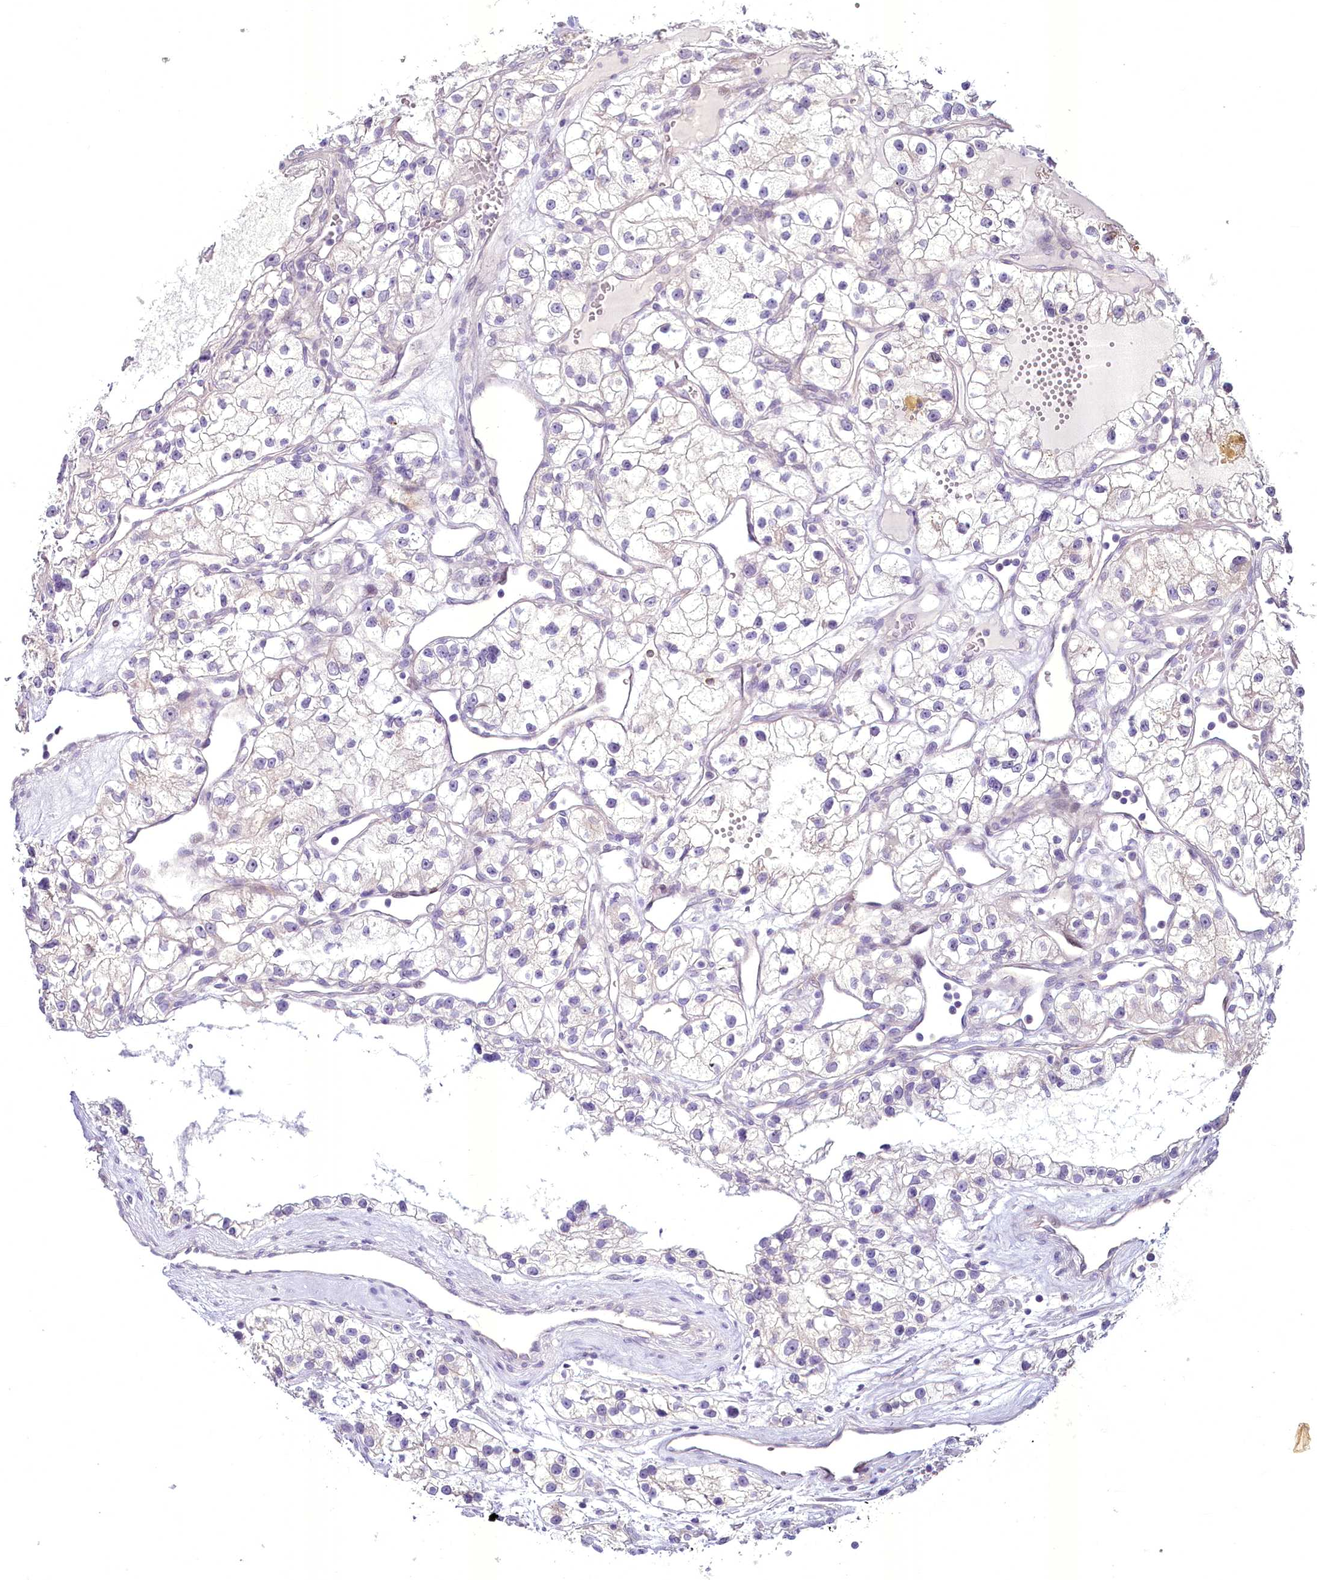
{"staining": {"intensity": "negative", "quantity": "none", "location": "none"}, "tissue": "renal cancer", "cell_type": "Tumor cells", "image_type": "cancer", "snomed": [{"axis": "morphology", "description": "Adenocarcinoma, NOS"}, {"axis": "topography", "description": "Kidney"}], "caption": "Renal cancer (adenocarcinoma) stained for a protein using immunohistochemistry (IHC) displays no positivity tumor cells.", "gene": "BANK1", "patient": {"sex": "female", "age": 57}}